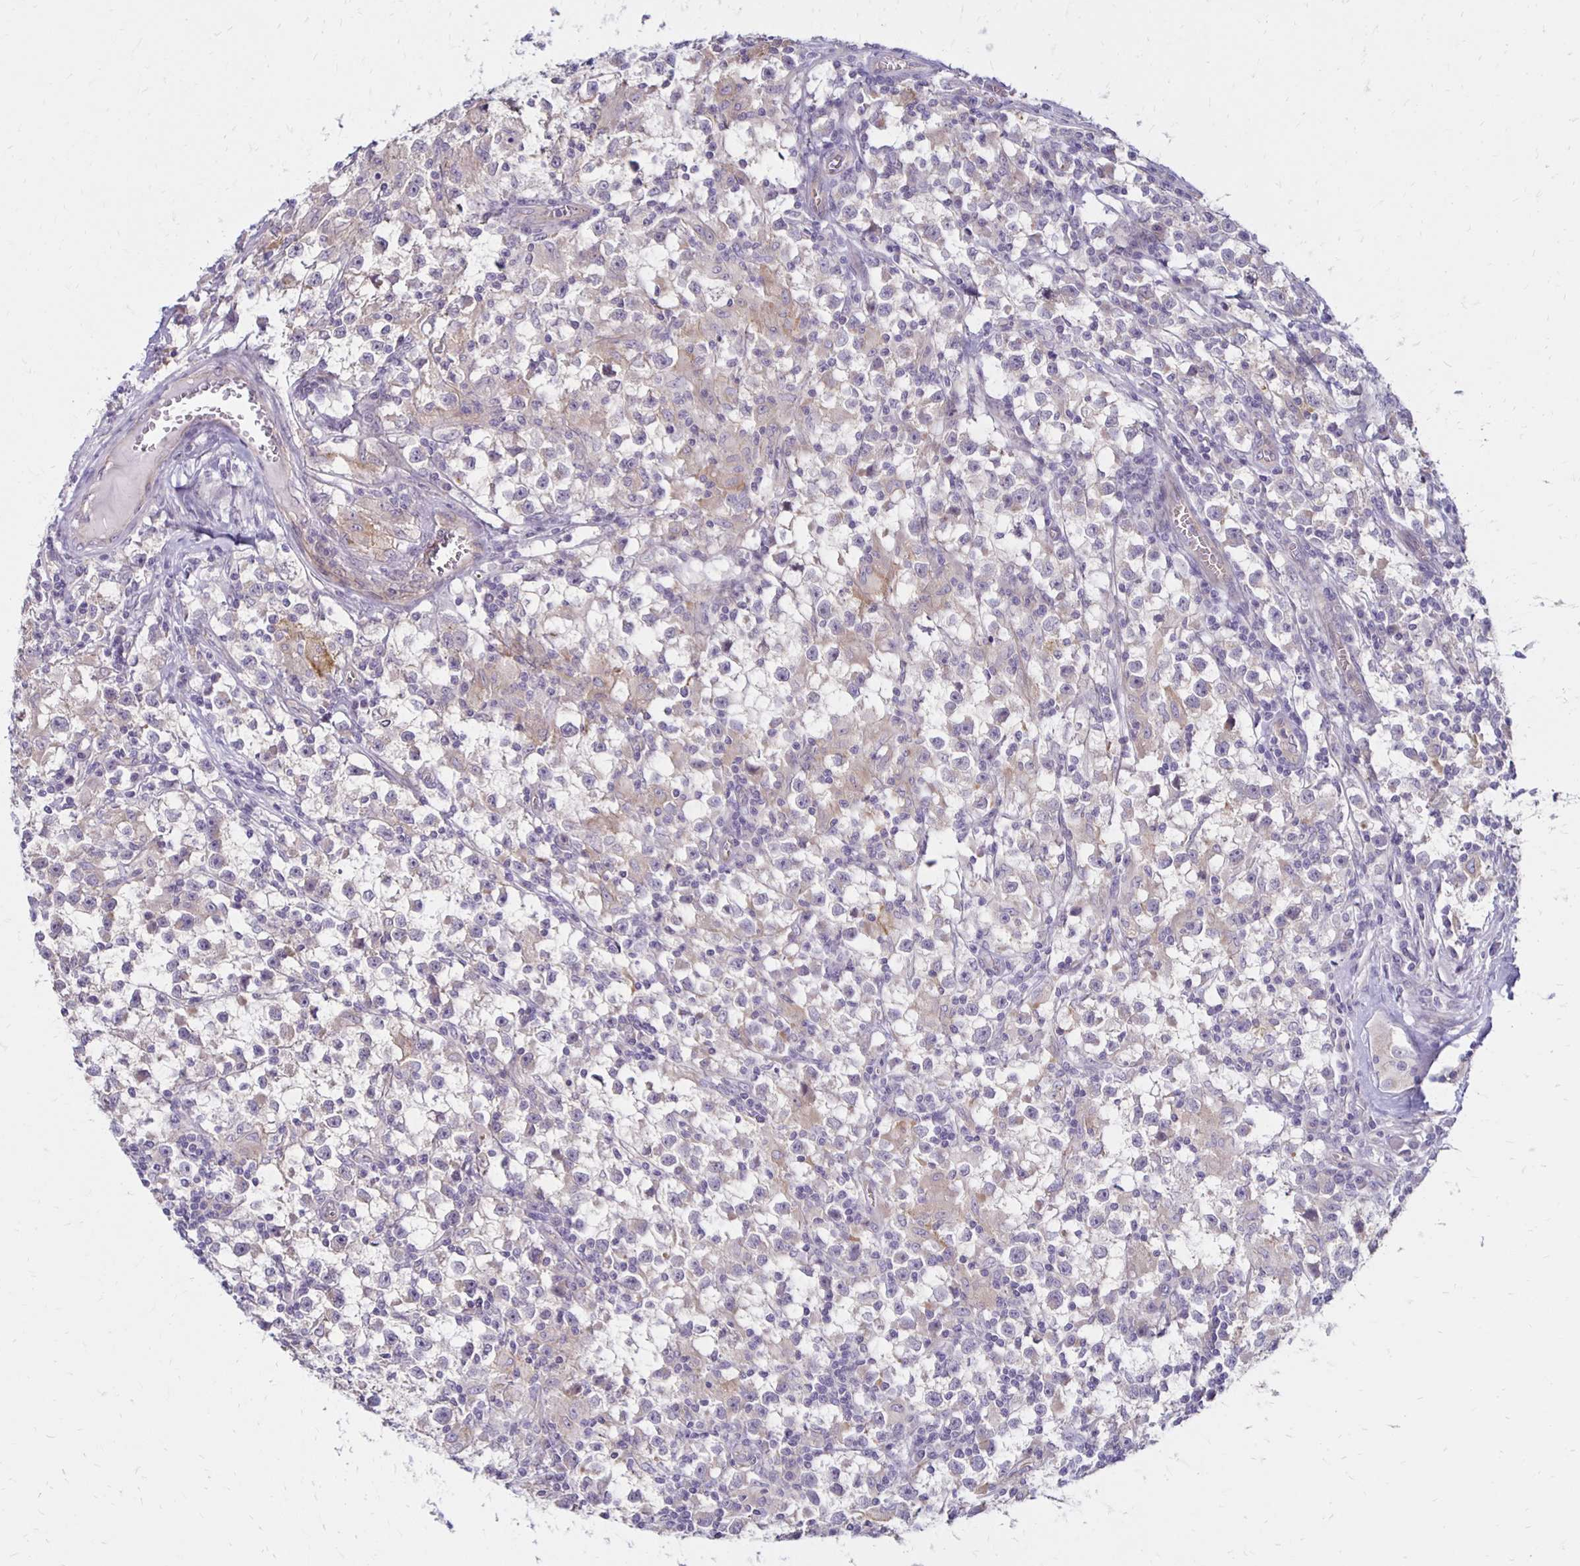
{"staining": {"intensity": "negative", "quantity": "none", "location": "none"}, "tissue": "testis cancer", "cell_type": "Tumor cells", "image_type": "cancer", "snomed": [{"axis": "morphology", "description": "Seminoma, NOS"}, {"axis": "topography", "description": "Testis"}], "caption": "Human testis cancer (seminoma) stained for a protein using immunohistochemistry (IHC) shows no positivity in tumor cells.", "gene": "KATNBL1", "patient": {"sex": "male", "age": 31}}